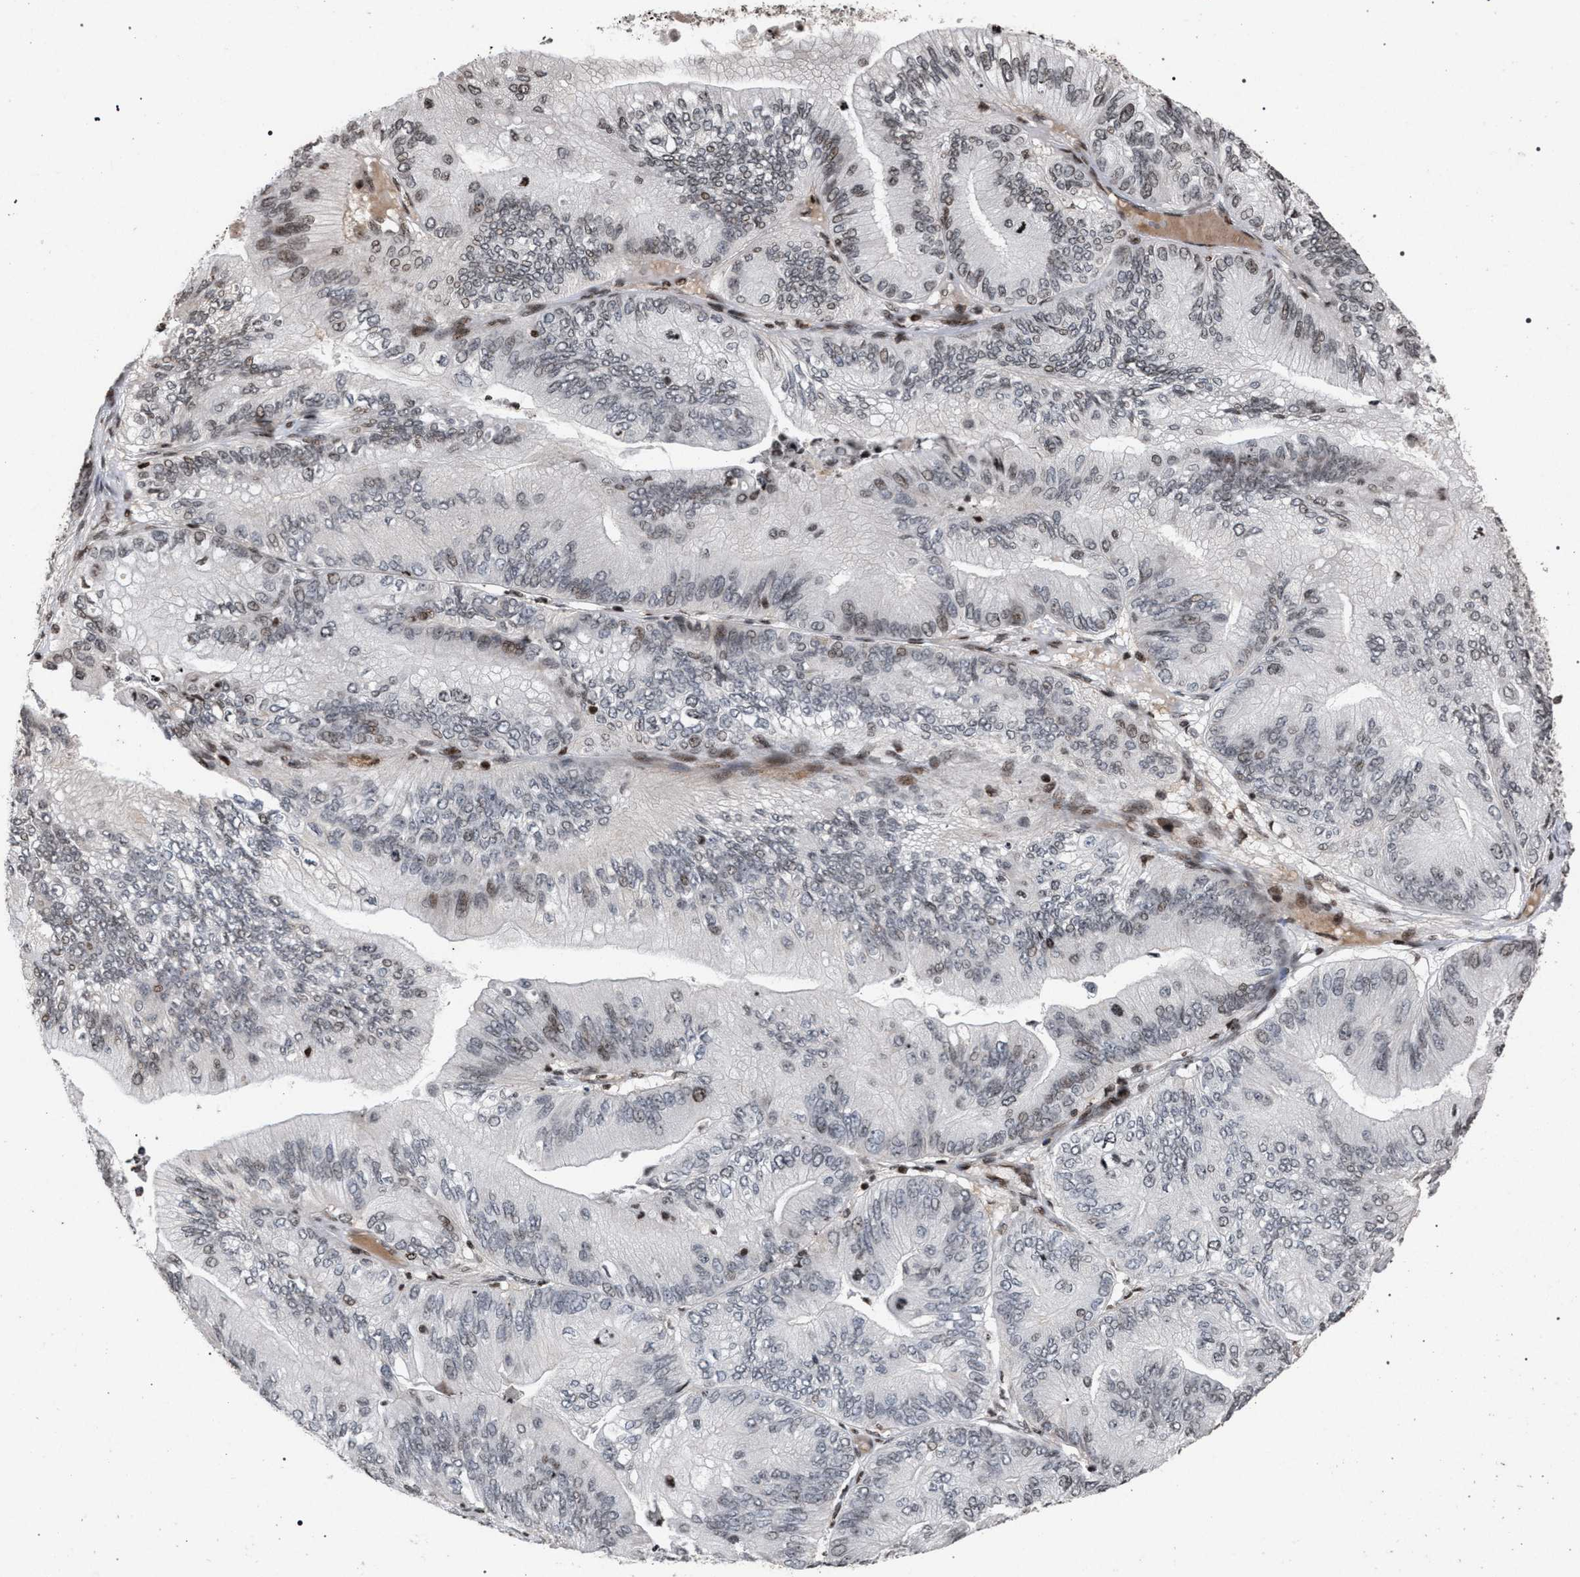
{"staining": {"intensity": "weak", "quantity": "<25%", "location": "nuclear"}, "tissue": "ovarian cancer", "cell_type": "Tumor cells", "image_type": "cancer", "snomed": [{"axis": "morphology", "description": "Cystadenocarcinoma, mucinous, NOS"}, {"axis": "topography", "description": "Ovary"}], "caption": "This is an IHC image of human mucinous cystadenocarcinoma (ovarian). There is no expression in tumor cells.", "gene": "FOXD3", "patient": {"sex": "female", "age": 61}}